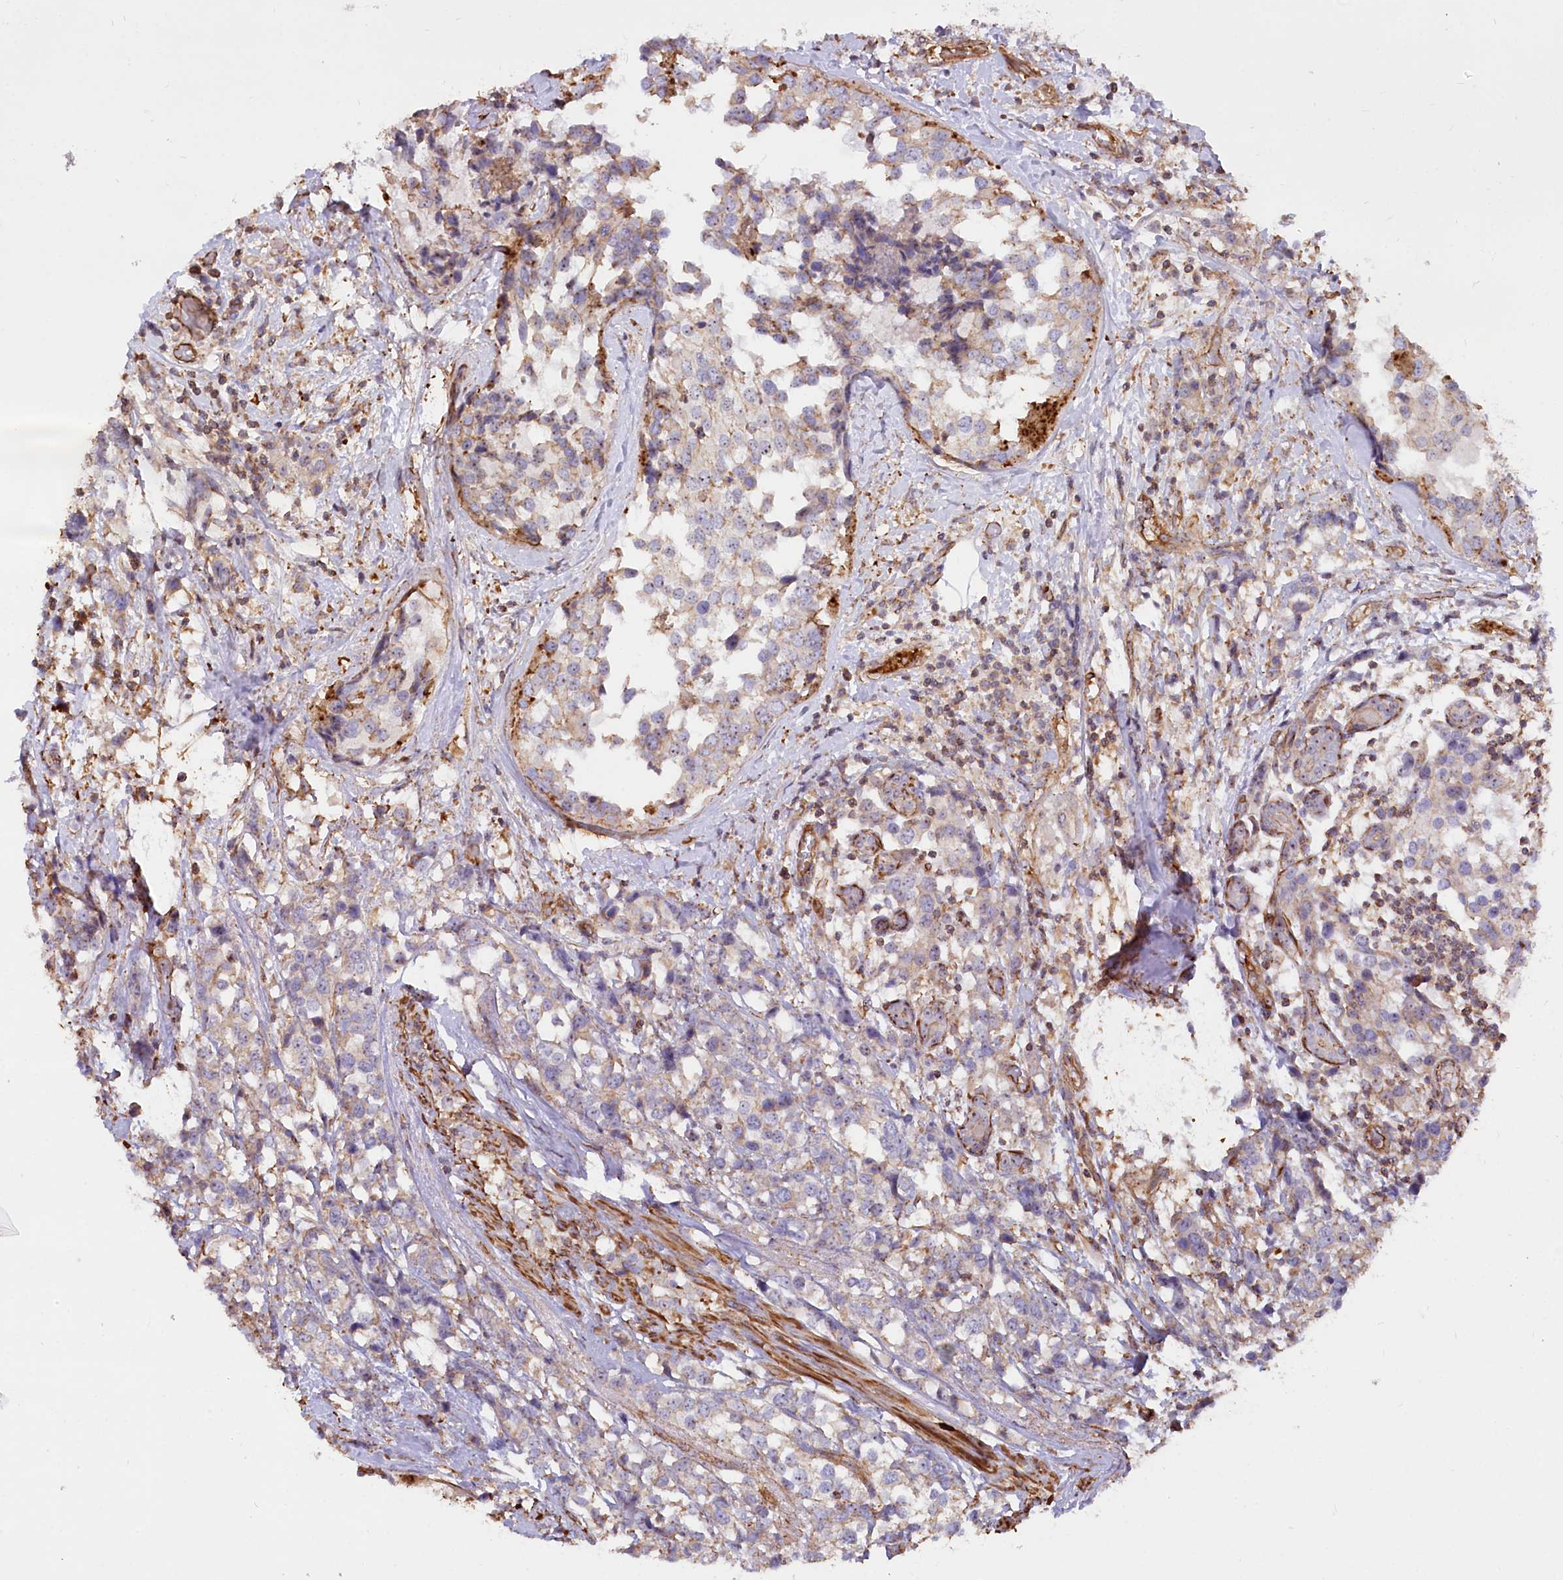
{"staining": {"intensity": "weak", "quantity": "<25%", "location": "cytoplasmic/membranous"}, "tissue": "breast cancer", "cell_type": "Tumor cells", "image_type": "cancer", "snomed": [{"axis": "morphology", "description": "Lobular carcinoma"}, {"axis": "topography", "description": "Breast"}], "caption": "There is no significant expression in tumor cells of breast lobular carcinoma.", "gene": "WDR36", "patient": {"sex": "female", "age": 59}}